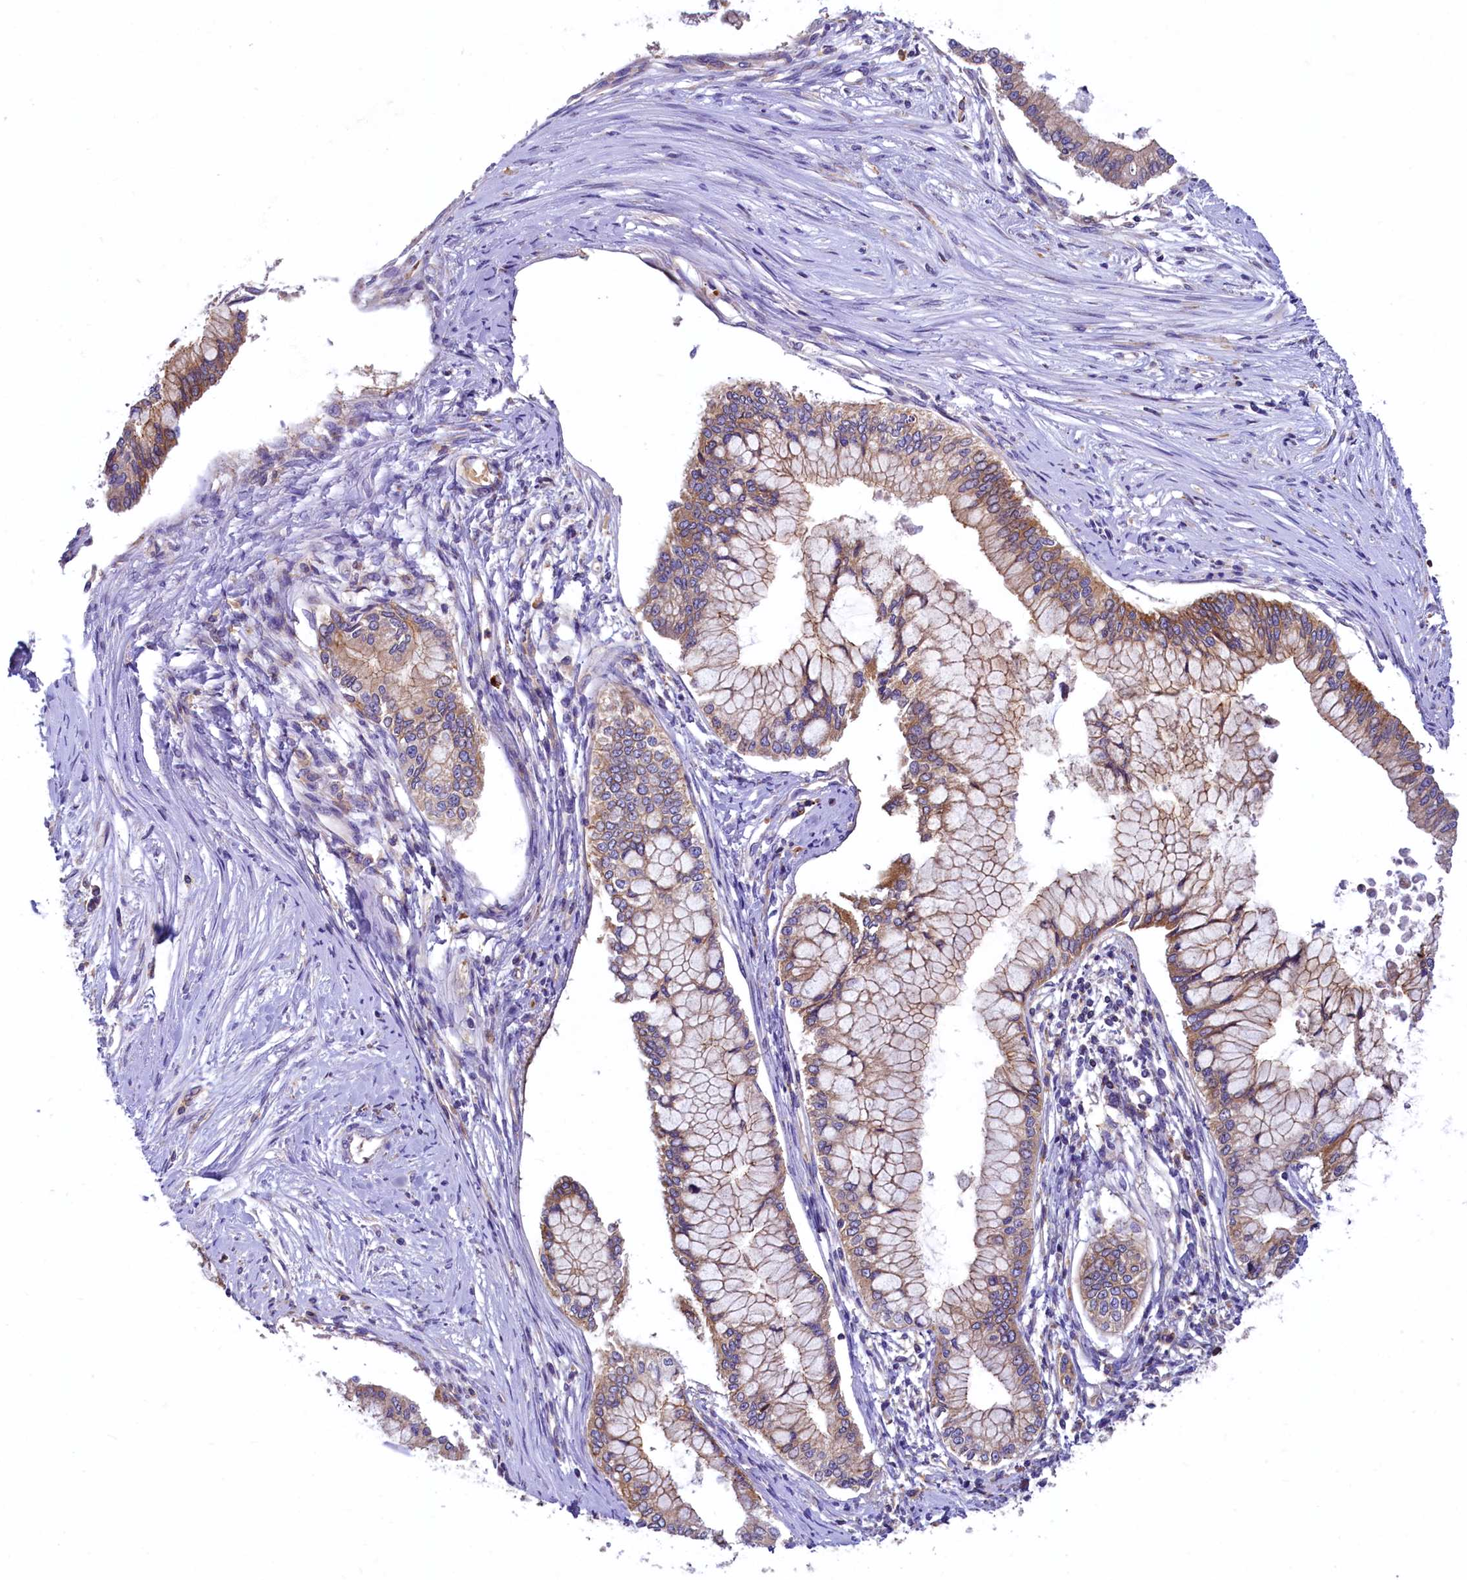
{"staining": {"intensity": "moderate", "quantity": "25%-75%", "location": "cytoplasmic/membranous"}, "tissue": "pancreatic cancer", "cell_type": "Tumor cells", "image_type": "cancer", "snomed": [{"axis": "morphology", "description": "Adenocarcinoma, NOS"}, {"axis": "topography", "description": "Pancreas"}], "caption": "A histopathology image of human pancreatic adenocarcinoma stained for a protein demonstrates moderate cytoplasmic/membranous brown staining in tumor cells.", "gene": "HPS6", "patient": {"sex": "male", "age": 46}}